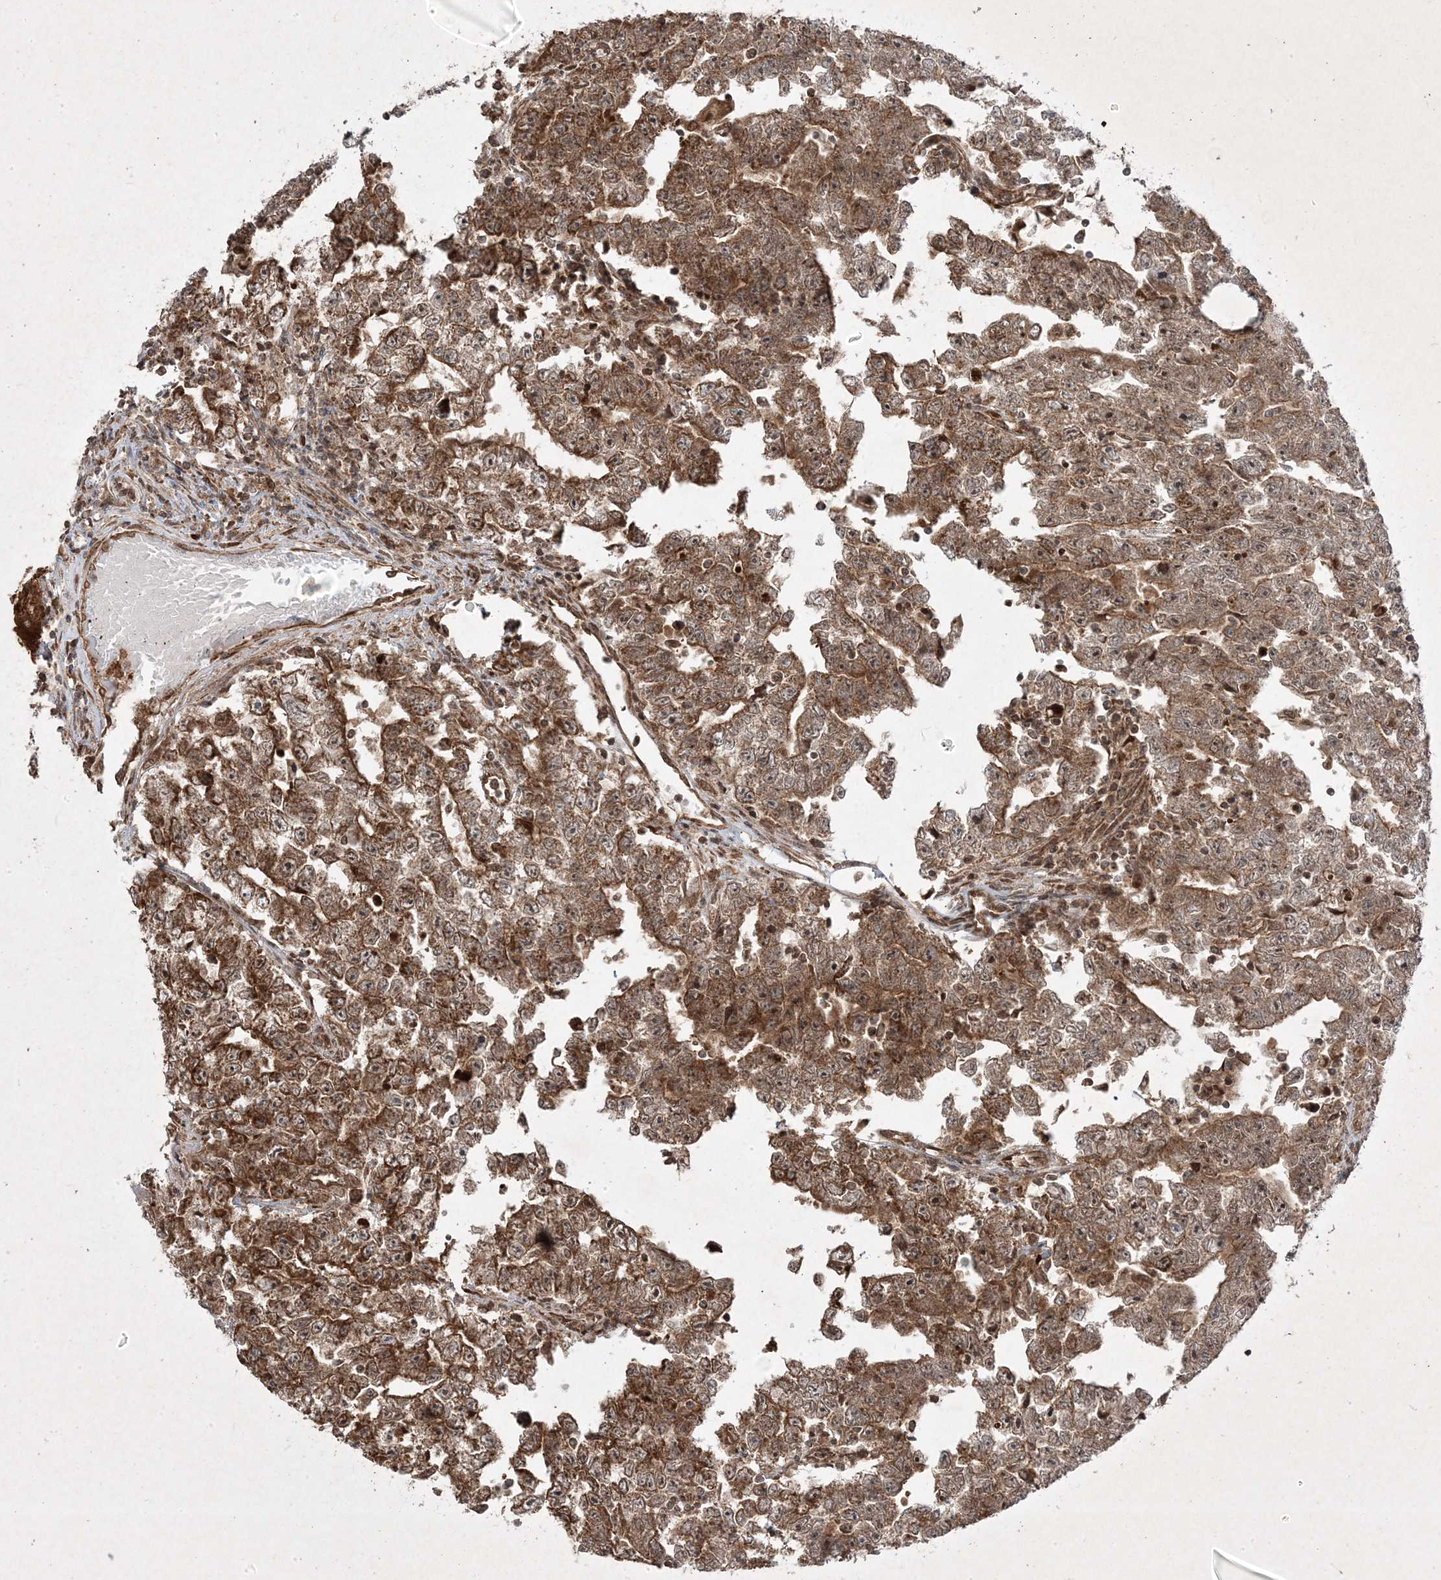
{"staining": {"intensity": "moderate", "quantity": ">75%", "location": "cytoplasmic/membranous,nuclear"}, "tissue": "testis cancer", "cell_type": "Tumor cells", "image_type": "cancer", "snomed": [{"axis": "morphology", "description": "Carcinoma, Embryonal, NOS"}, {"axis": "topography", "description": "Testis"}], "caption": "Tumor cells show medium levels of moderate cytoplasmic/membranous and nuclear staining in about >75% of cells in testis cancer (embryonal carcinoma). (Brightfield microscopy of DAB IHC at high magnification).", "gene": "PLEKHM2", "patient": {"sex": "male", "age": 25}}